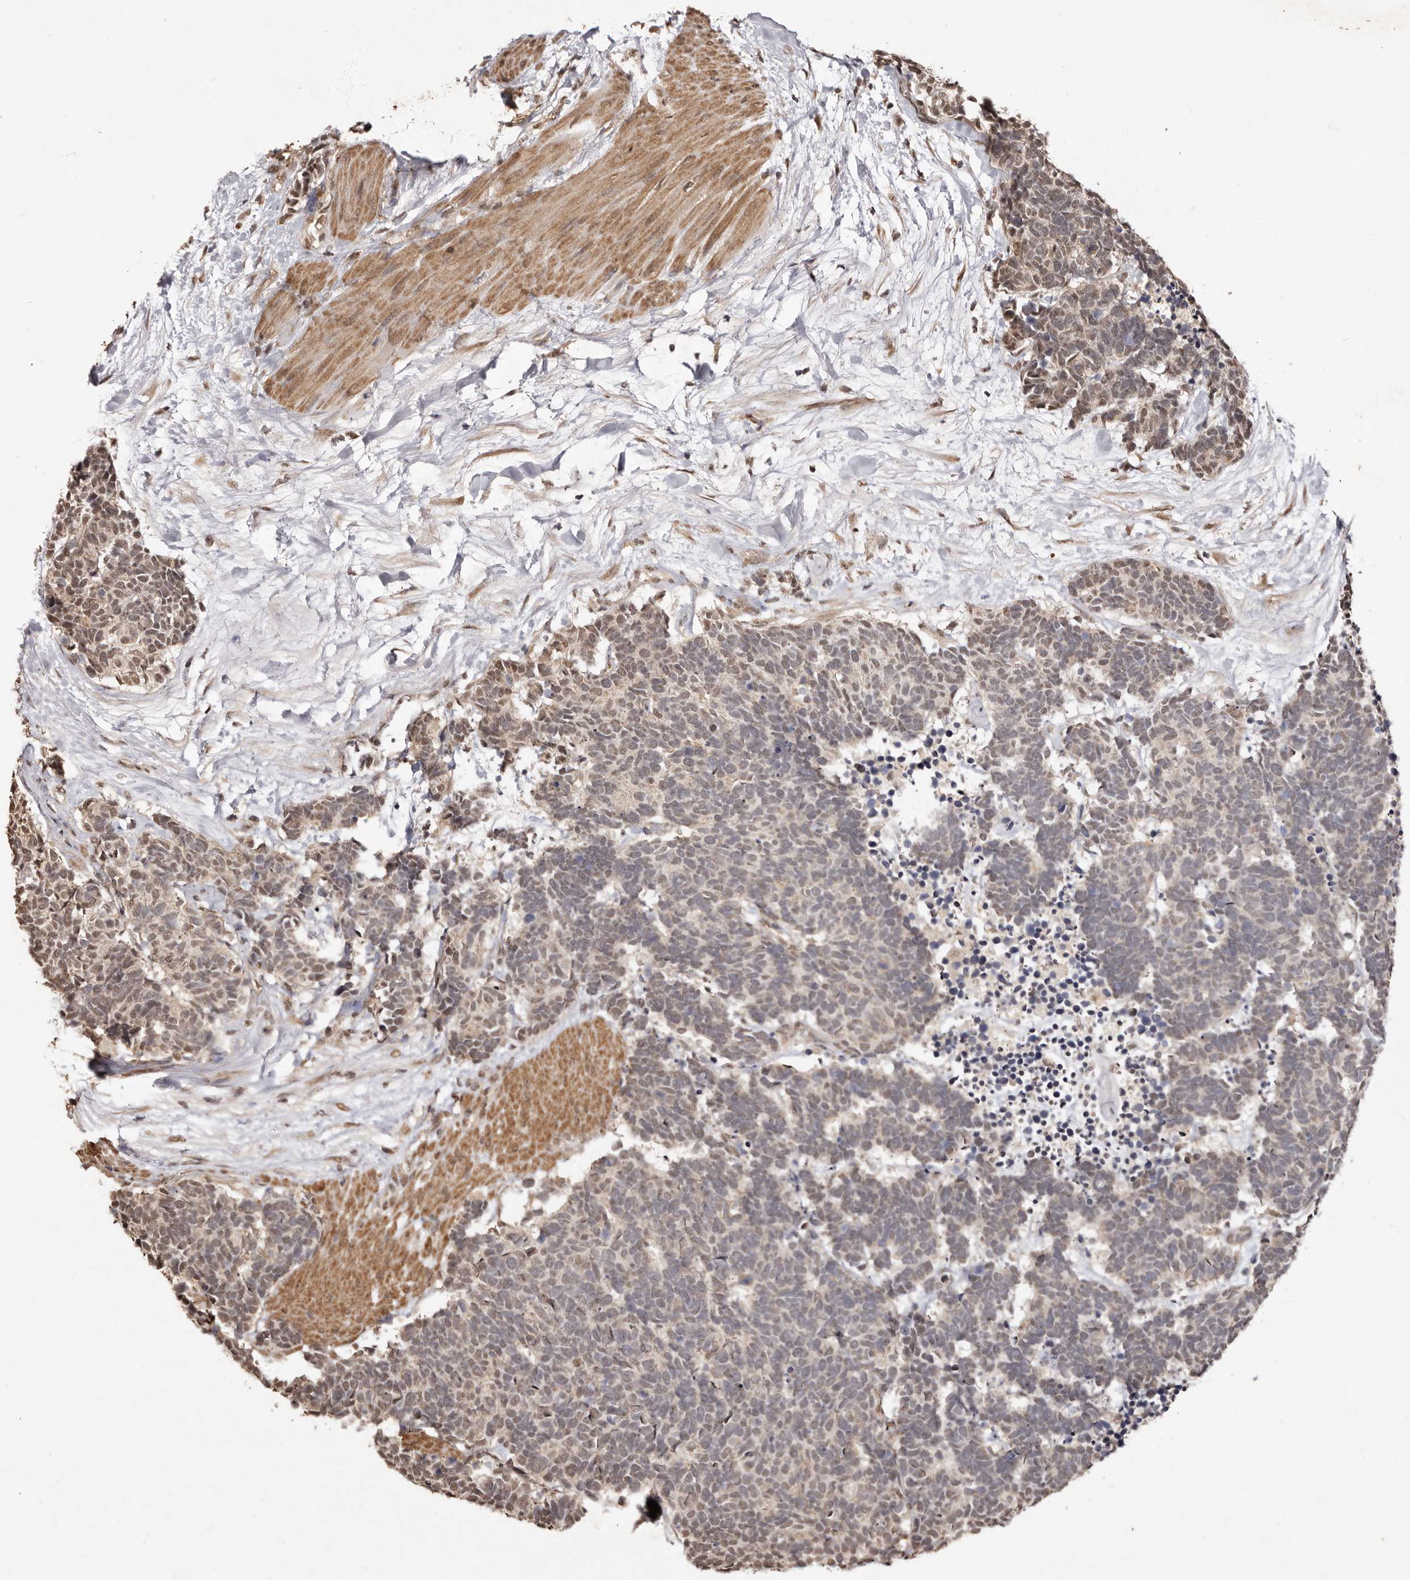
{"staining": {"intensity": "weak", "quantity": ">75%", "location": "cytoplasmic/membranous"}, "tissue": "carcinoid", "cell_type": "Tumor cells", "image_type": "cancer", "snomed": [{"axis": "morphology", "description": "Carcinoma, NOS"}, {"axis": "morphology", "description": "Carcinoid, malignant, NOS"}, {"axis": "topography", "description": "Urinary bladder"}], "caption": "A histopathology image showing weak cytoplasmic/membranous expression in approximately >75% of tumor cells in carcinoid, as visualized by brown immunohistochemical staining.", "gene": "NOTCH1", "patient": {"sex": "male", "age": 57}}